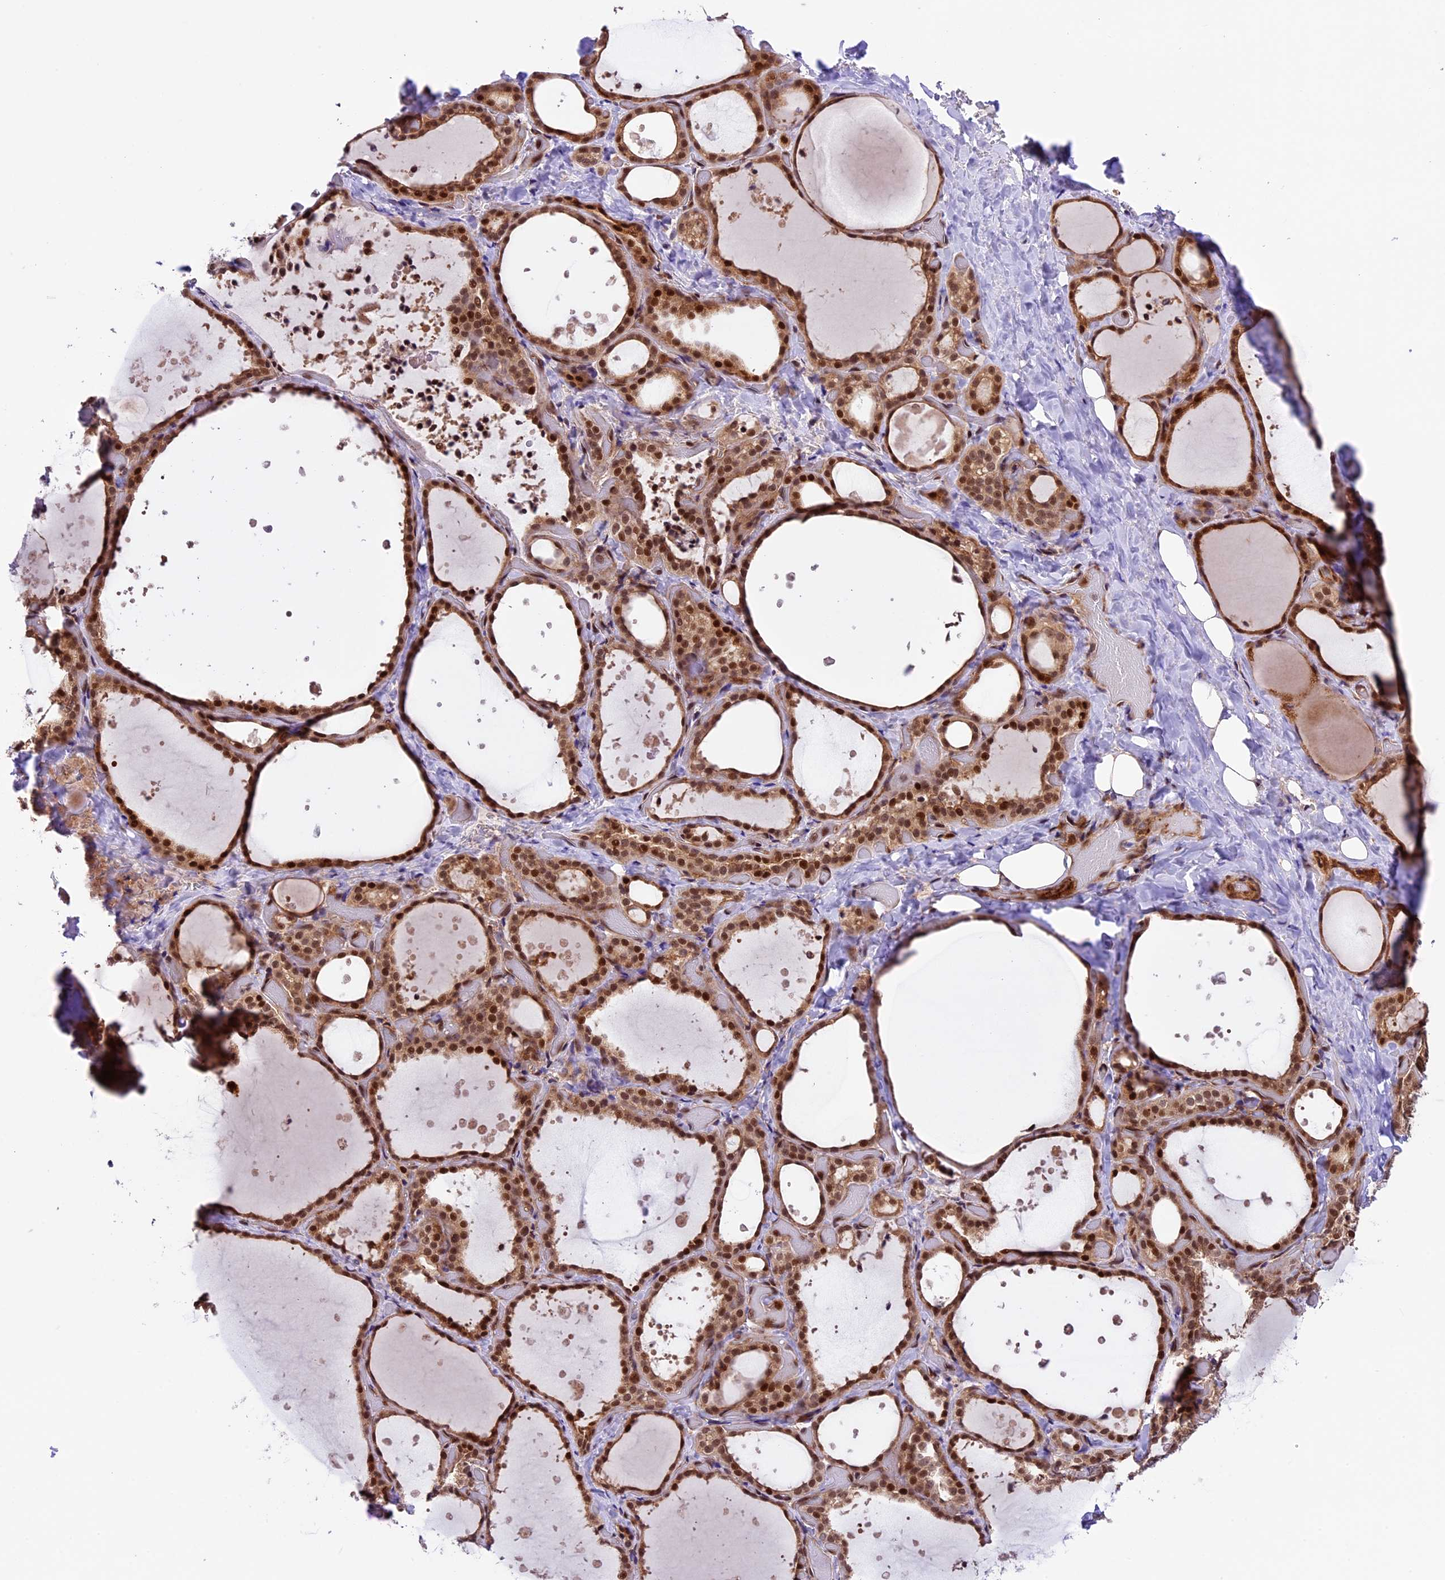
{"staining": {"intensity": "strong", "quantity": ">75%", "location": "cytoplasmic/membranous,nuclear"}, "tissue": "thyroid gland", "cell_type": "Glandular cells", "image_type": "normal", "snomed": [{"axis": "morphology", "description": "Normal tissue, NOS"}, {"axis": "topography", "description": "Thyroid gland"}], "caption": "Protein staining displays strong cytoplasmic/membranous,nuclear expression in approximately >75% of glandular cells in normal thyroid gland.", "gene": "DHX38", "patient": {"sex": "female", "age": 44}}